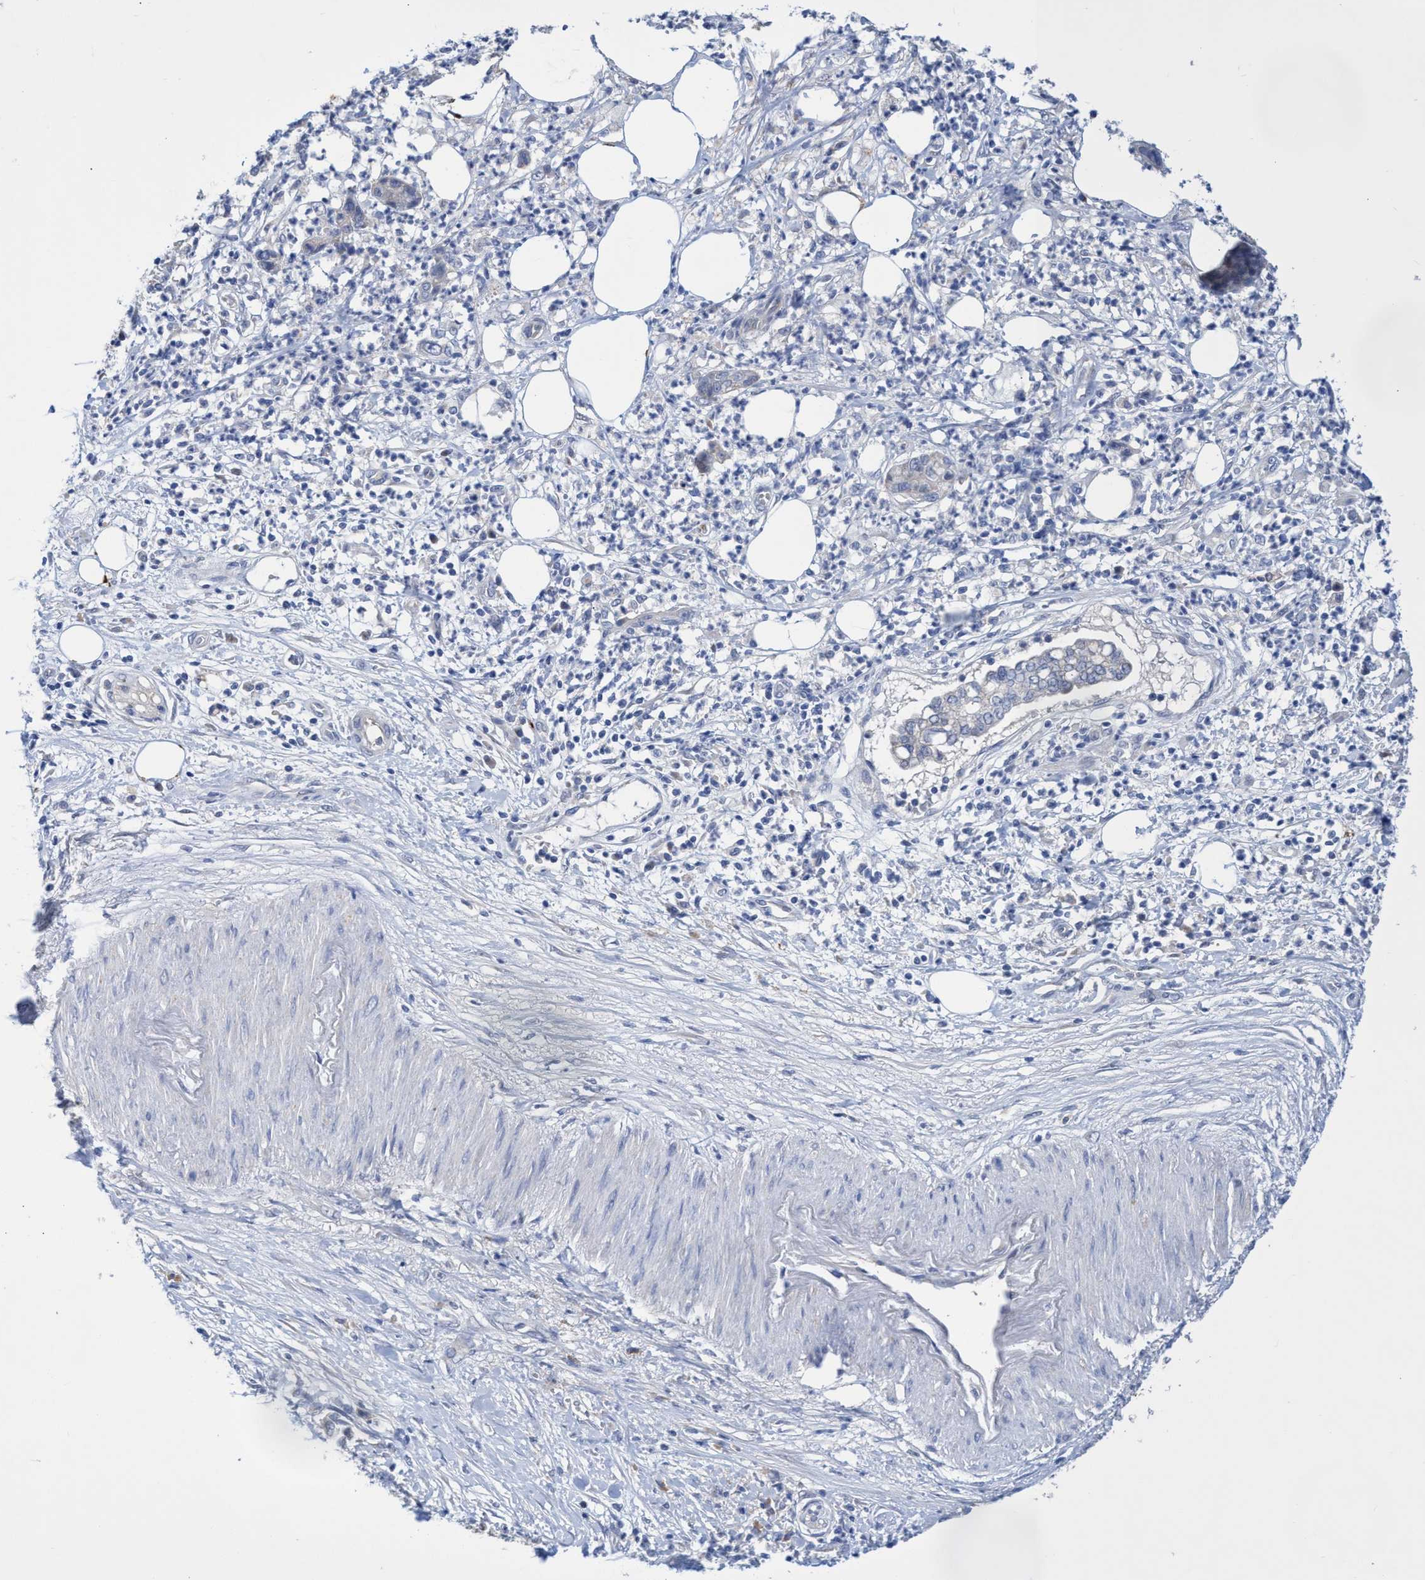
{"staining": {"intensity": "negative", "quantity": "none", "location": "none"}, "tissue": "pancreatic cancer", "cell_type": "Tumor cells", "image_type": "cancer", "snomed": [{"axis": "morphology", "description": "Adenocarcinoma, NOS"}, {"axis": "topography", "description": "Pancreas"}], "caption": "The immunohistochemistry (IHC) micrograph has no significant staining in tumor cells of adenocarcinoma (pancreatic) tissue.", "gene": "SVEP1", "patient": {"sex": "male", "age": 69}}